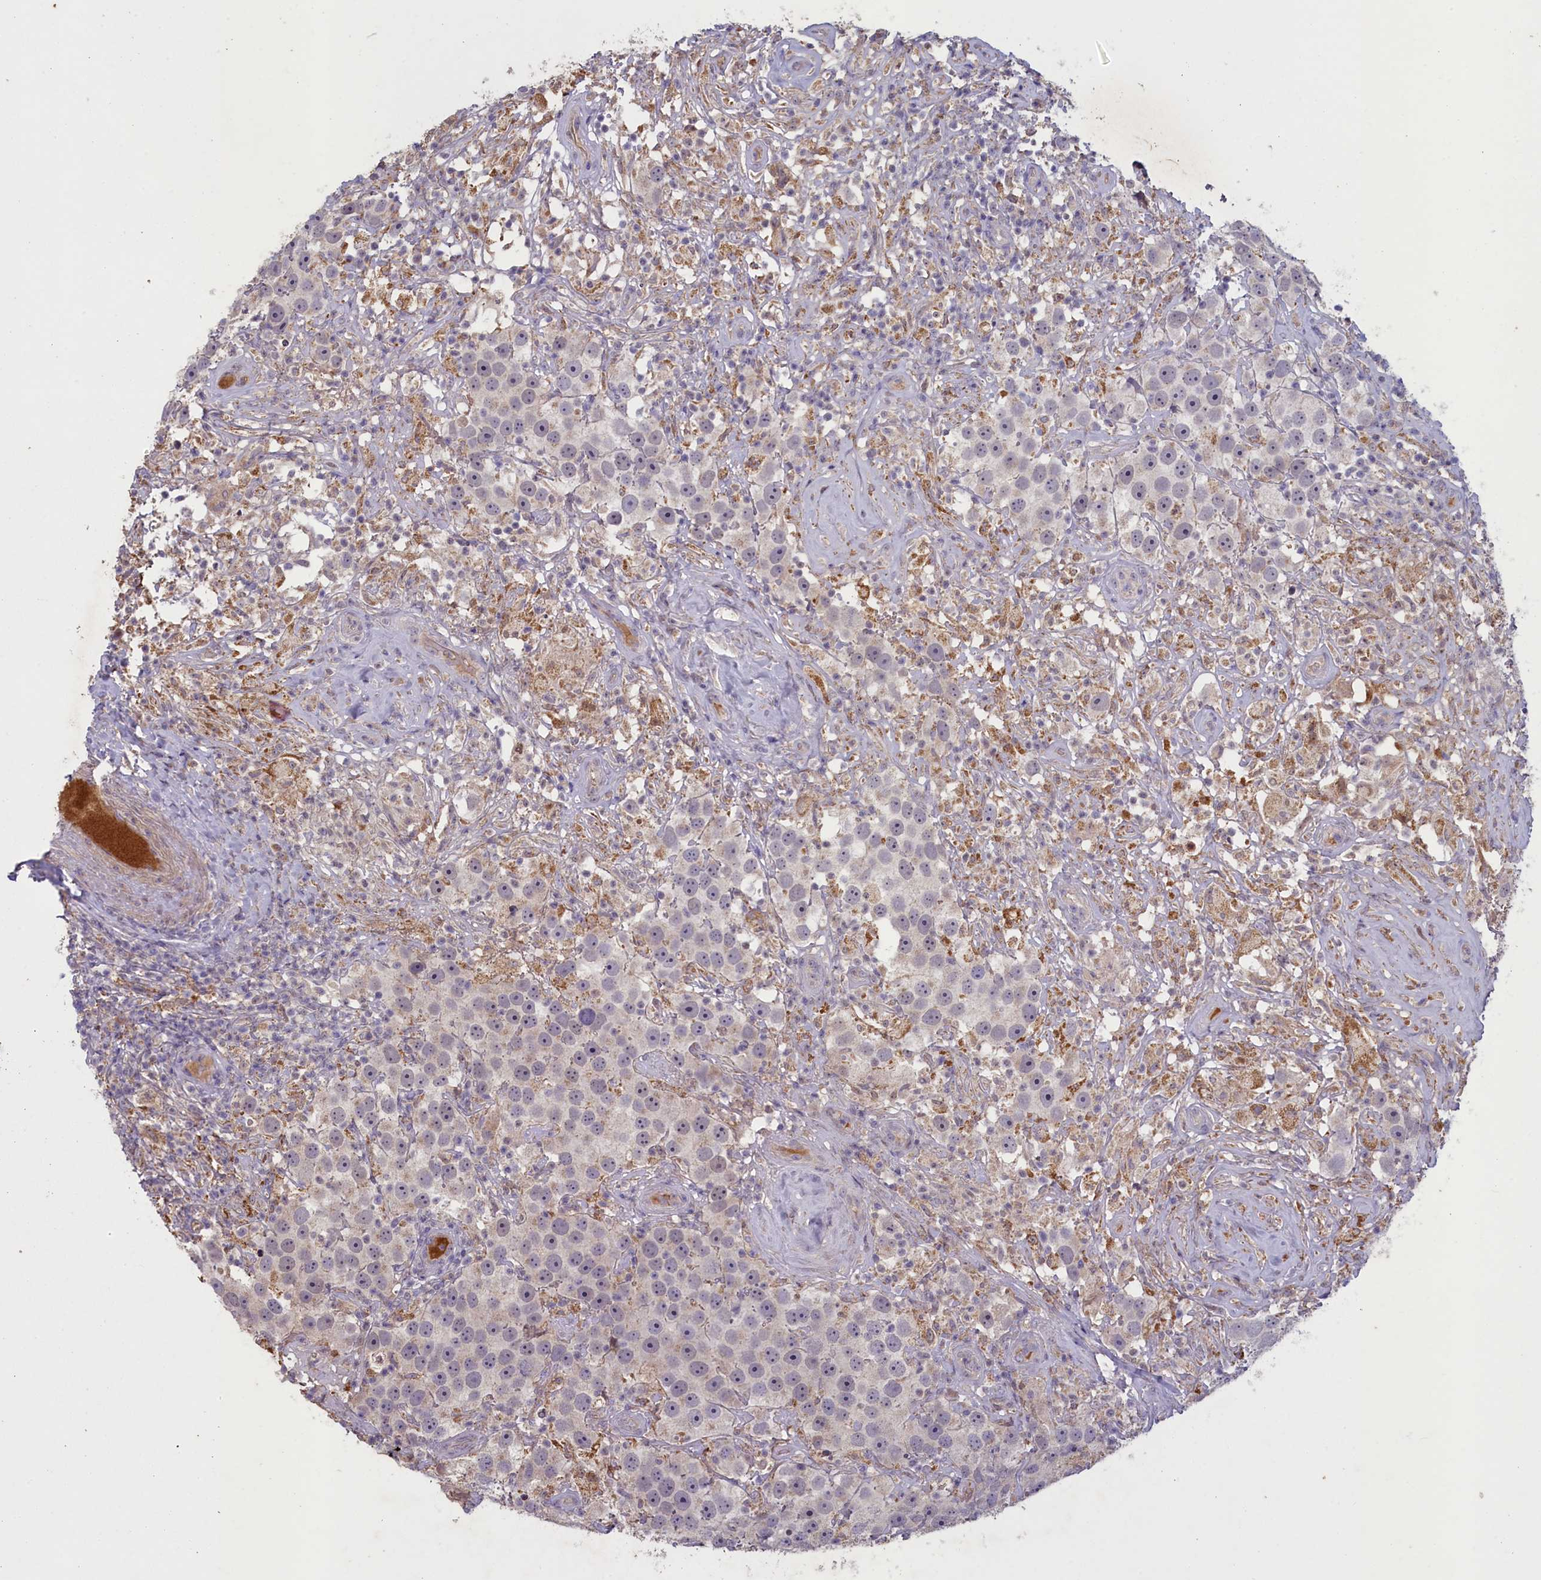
{"staining": {"intensity": "negative", "quantity": "none", "location": "none"}, "tissue": "testis cancer", "cell_type": "Tumor cells", "image_type": "cancer", "snomed": [{"axis": "morphology", "description": "Seminoma, NOS"}, {"axis": "topography", "description": "Testis"}], "caption": "This is an immunohistochemistry histopathology image of testis seminoma. There is no staining in tumor cells.", "gene": "ATF7IP2", "patient": {"sex": "male", "age": 49}}